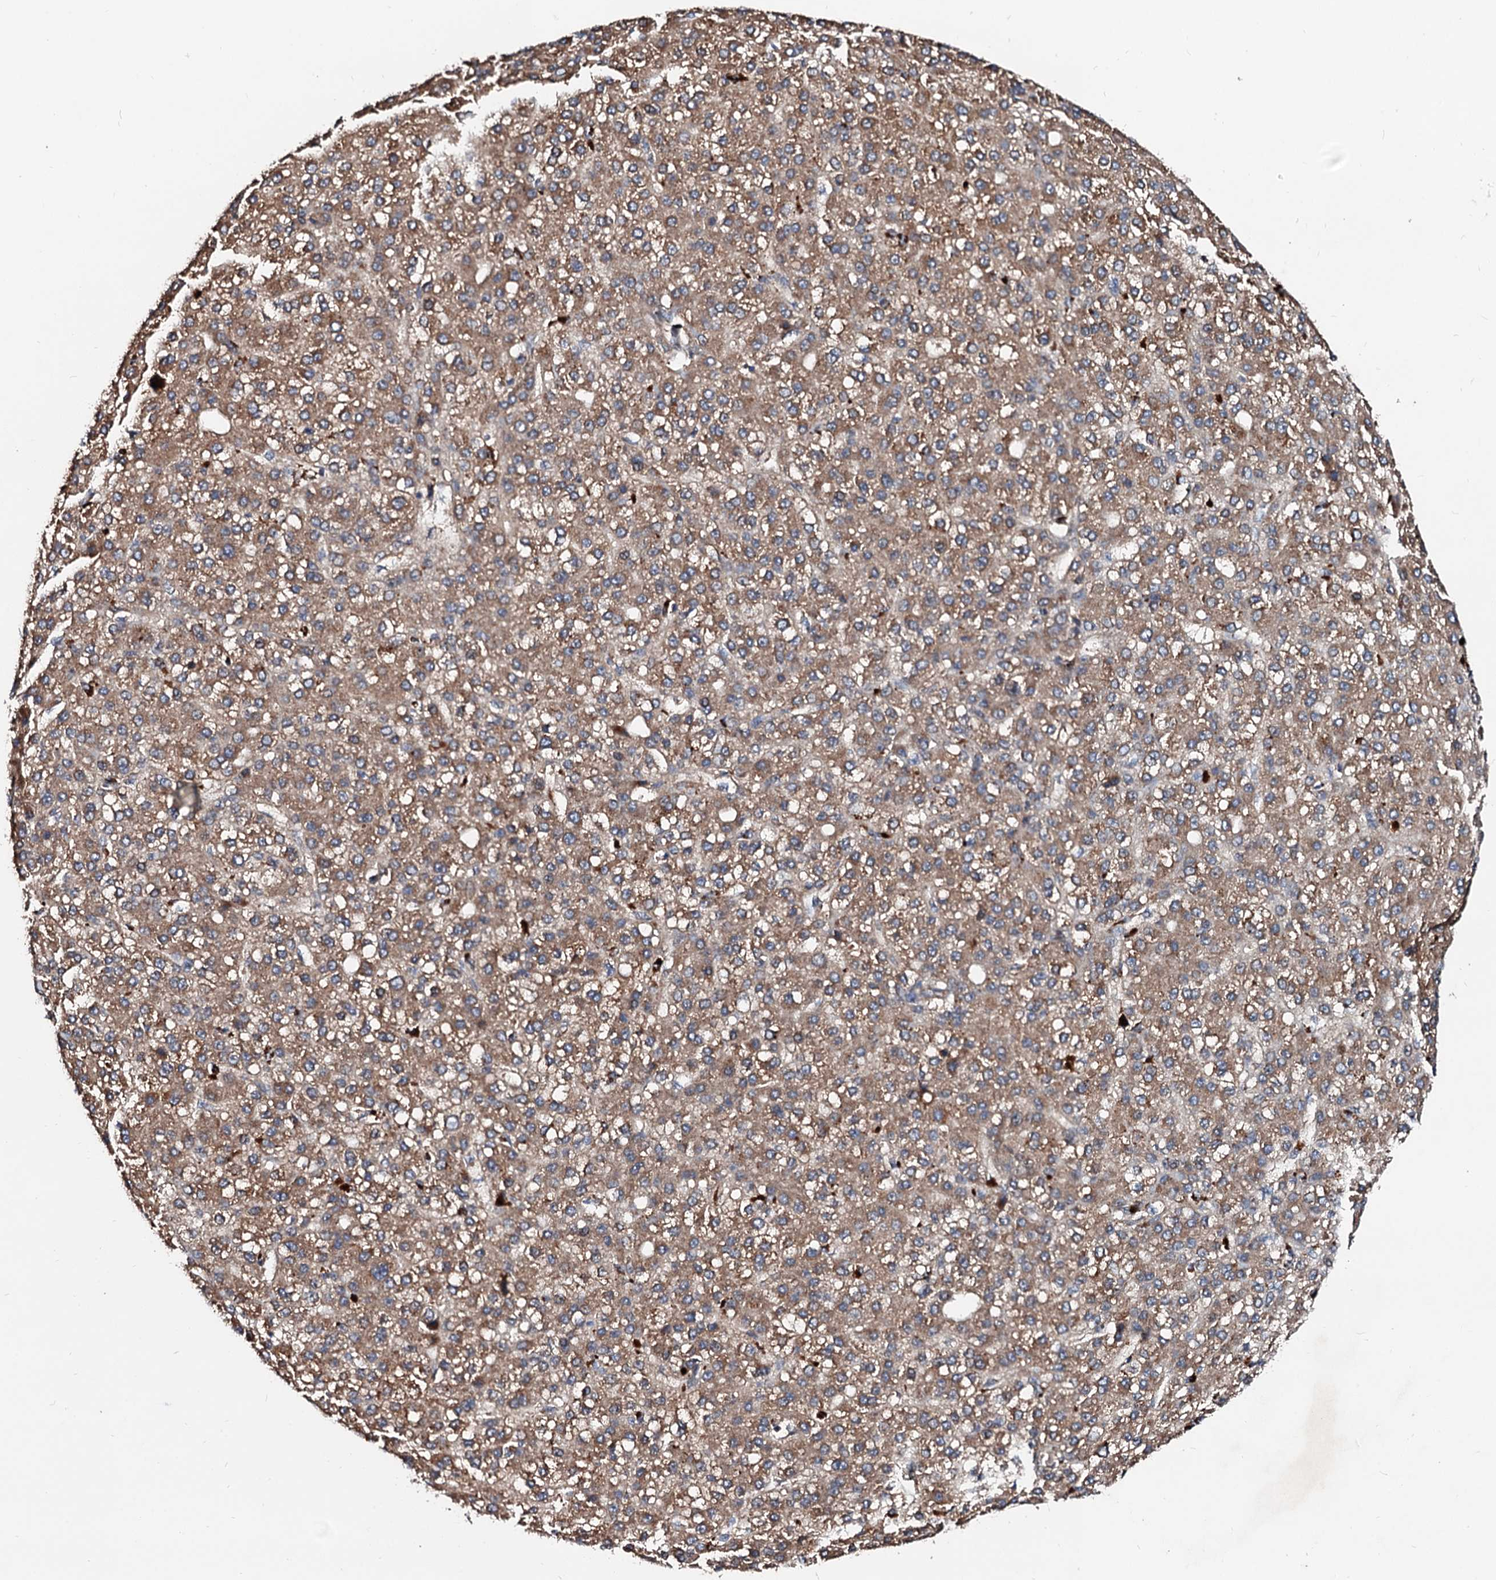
{"staining": {"intensity": "moderate", "quantity": ">75%", "location": "cytoplasmic/membranous"}, "tissue": "liver cancer", "cell_type": "Tumor cells", "image_type": "cancer", "snomed": [{"axis": "morphology", "description": "Carcinoma, Hepatocellular, NOS"}, {"axis": "topography", "description": "Liver"}], "caption": "Human liver cancer (hepatocellular carcinoma) stained for a protein (brown) shows moderate cytoplasmic/membranous positive expression in approximately >75% of tumor cells.", "gene": "EXTL1", "patient": {"sex": "male", "age": 67}}